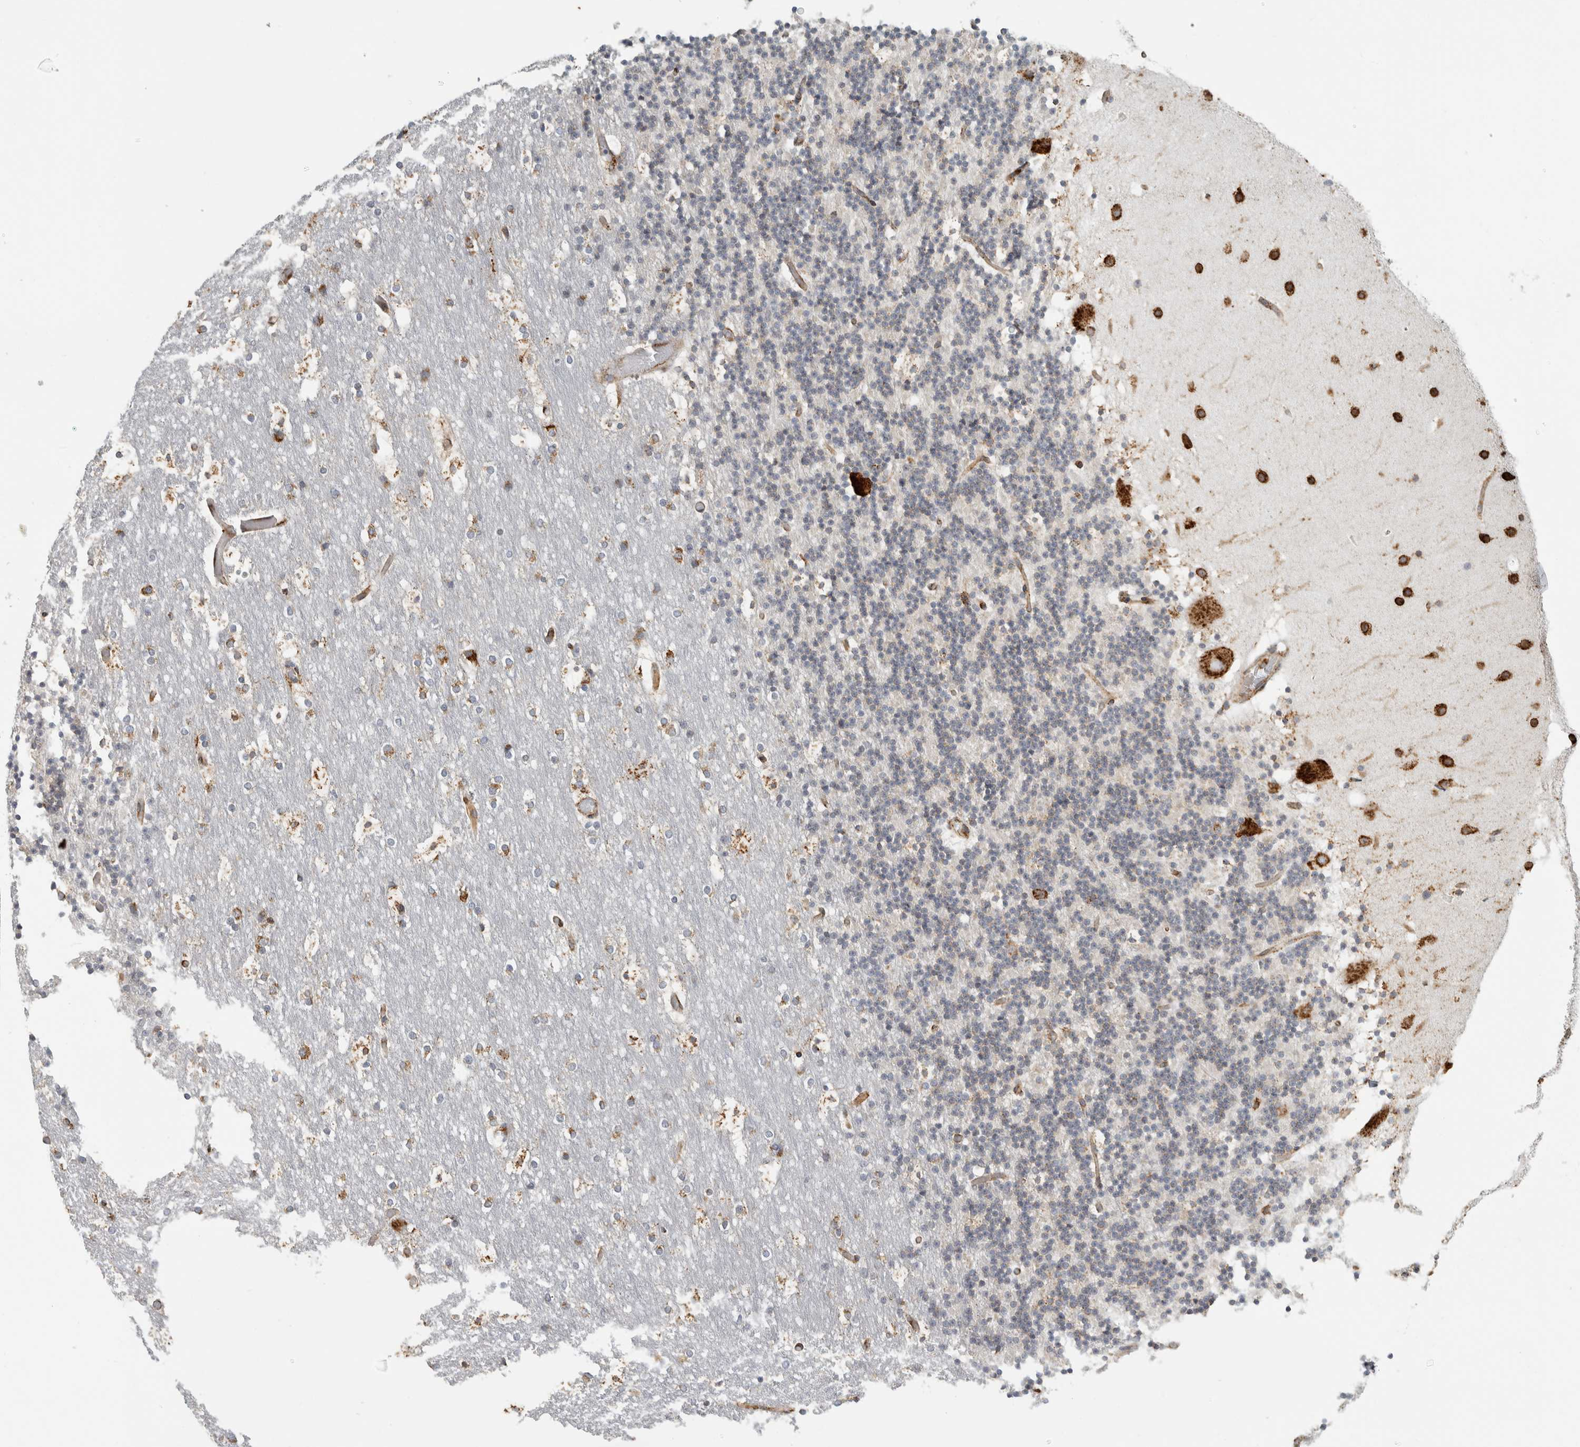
{"staining": {"intensity": "negative", "quantity": "none", "location": "none"}, "tissue": "cerebellum", "cell_type": "Cells in granular layer", "image_type": "normal", "snomed": [{"axis": "morphology", "description": "Normal tissue, NOS"}, {"axis": "topography", "description": "Cerebellum"}], "caption": "DAB (3,3'-diaminobenzidine) immunohistochemical staining of normal human cerebellum shows no significant expression in cells in granular layer.", "gene": "OSTN", "patient": {"sex": "male", "age": 57}}